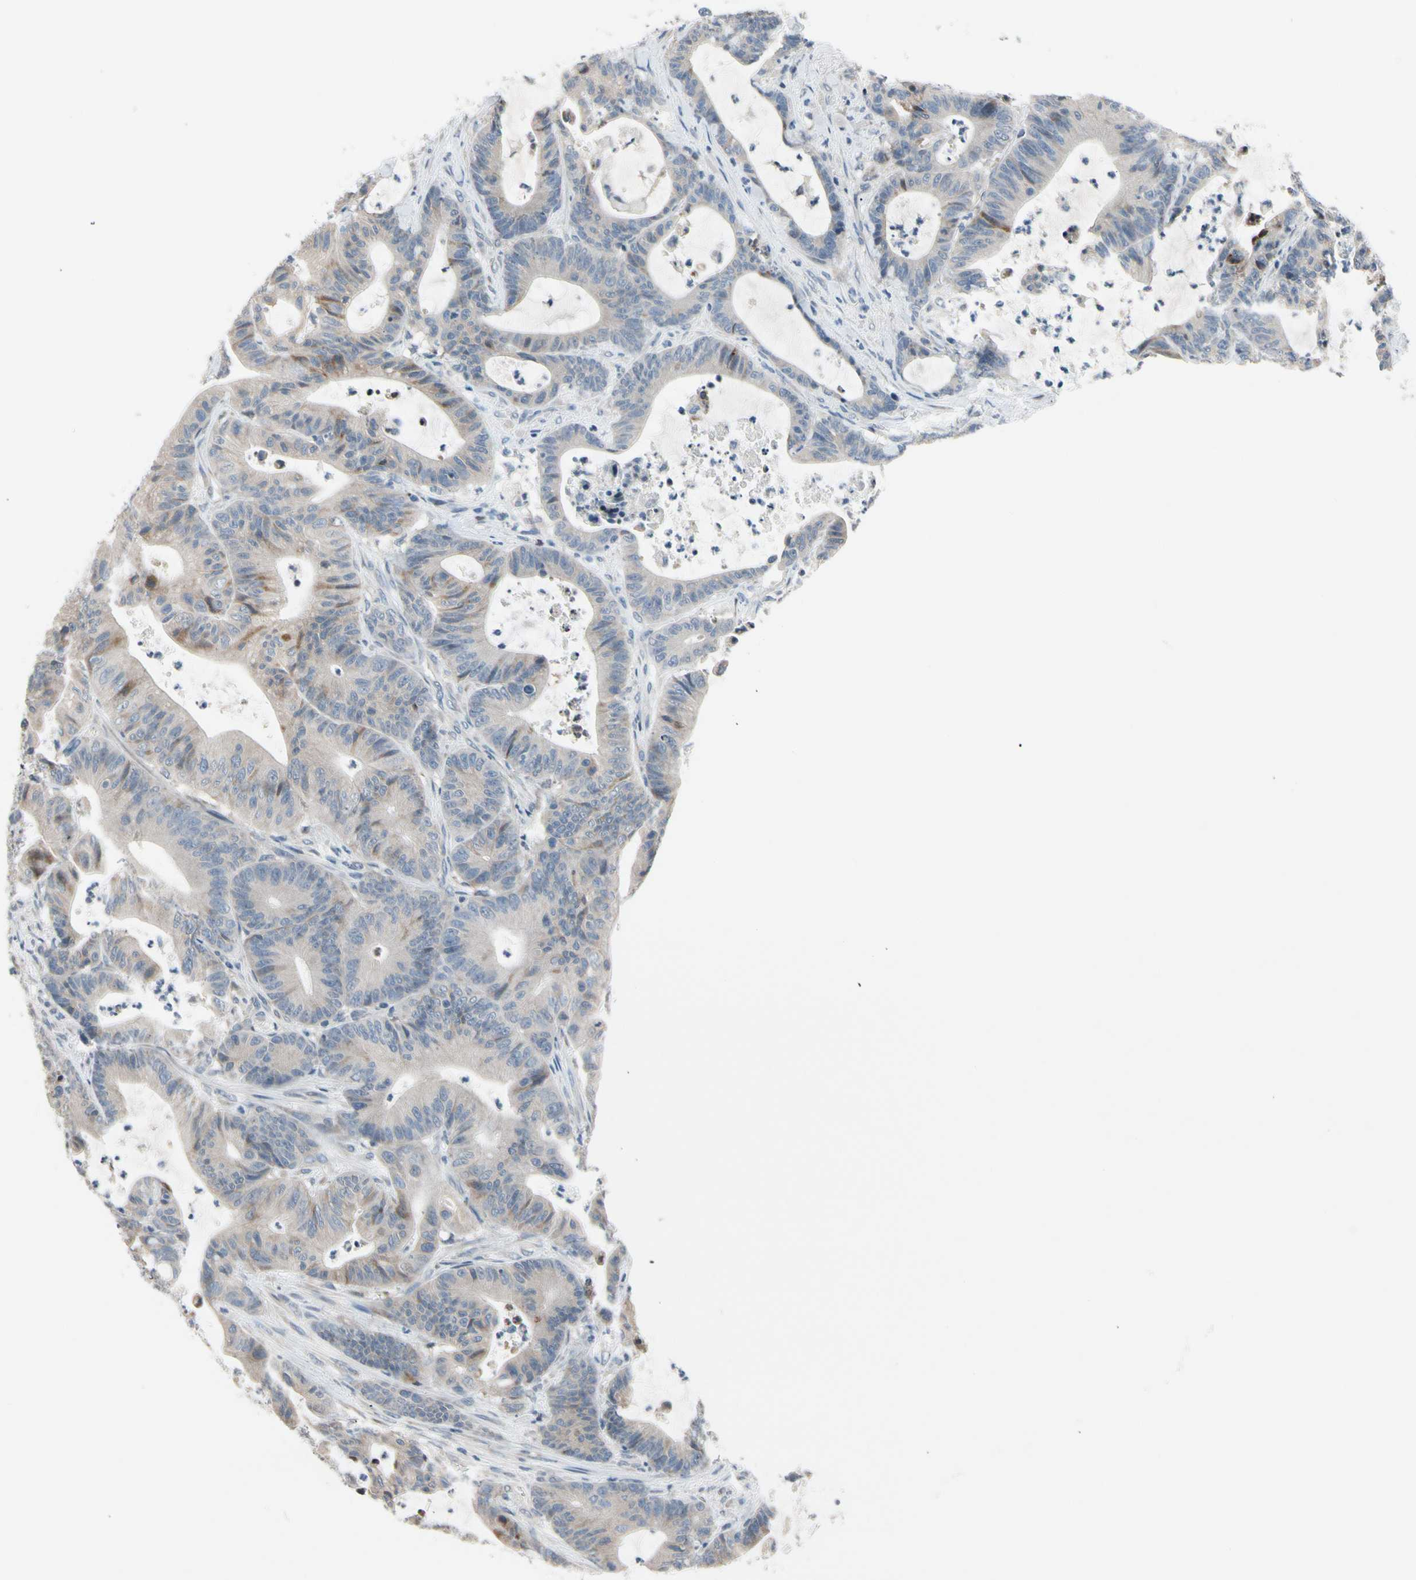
{"staining": {"intensity": "weak", "quantity": ">75%", "location": "cytoplasmic/membranous"}, "tissue": "colorectal cancer", "cell_type": "Tumor cells", "image_type": "cancer", "snomed": [{"axis": "morphology", "description": "Adenocarcinoma, NOS"}, {"axis": "topography", "description": "Colon"}], "caption": "Protein staining shows weak cytoplasmic/membranous staining in approximately >75% of tumor cells in colorectal adenocarcinoma.", "gene": "PIP5K1B", "patient": {"sex": "female", "age": 84}}